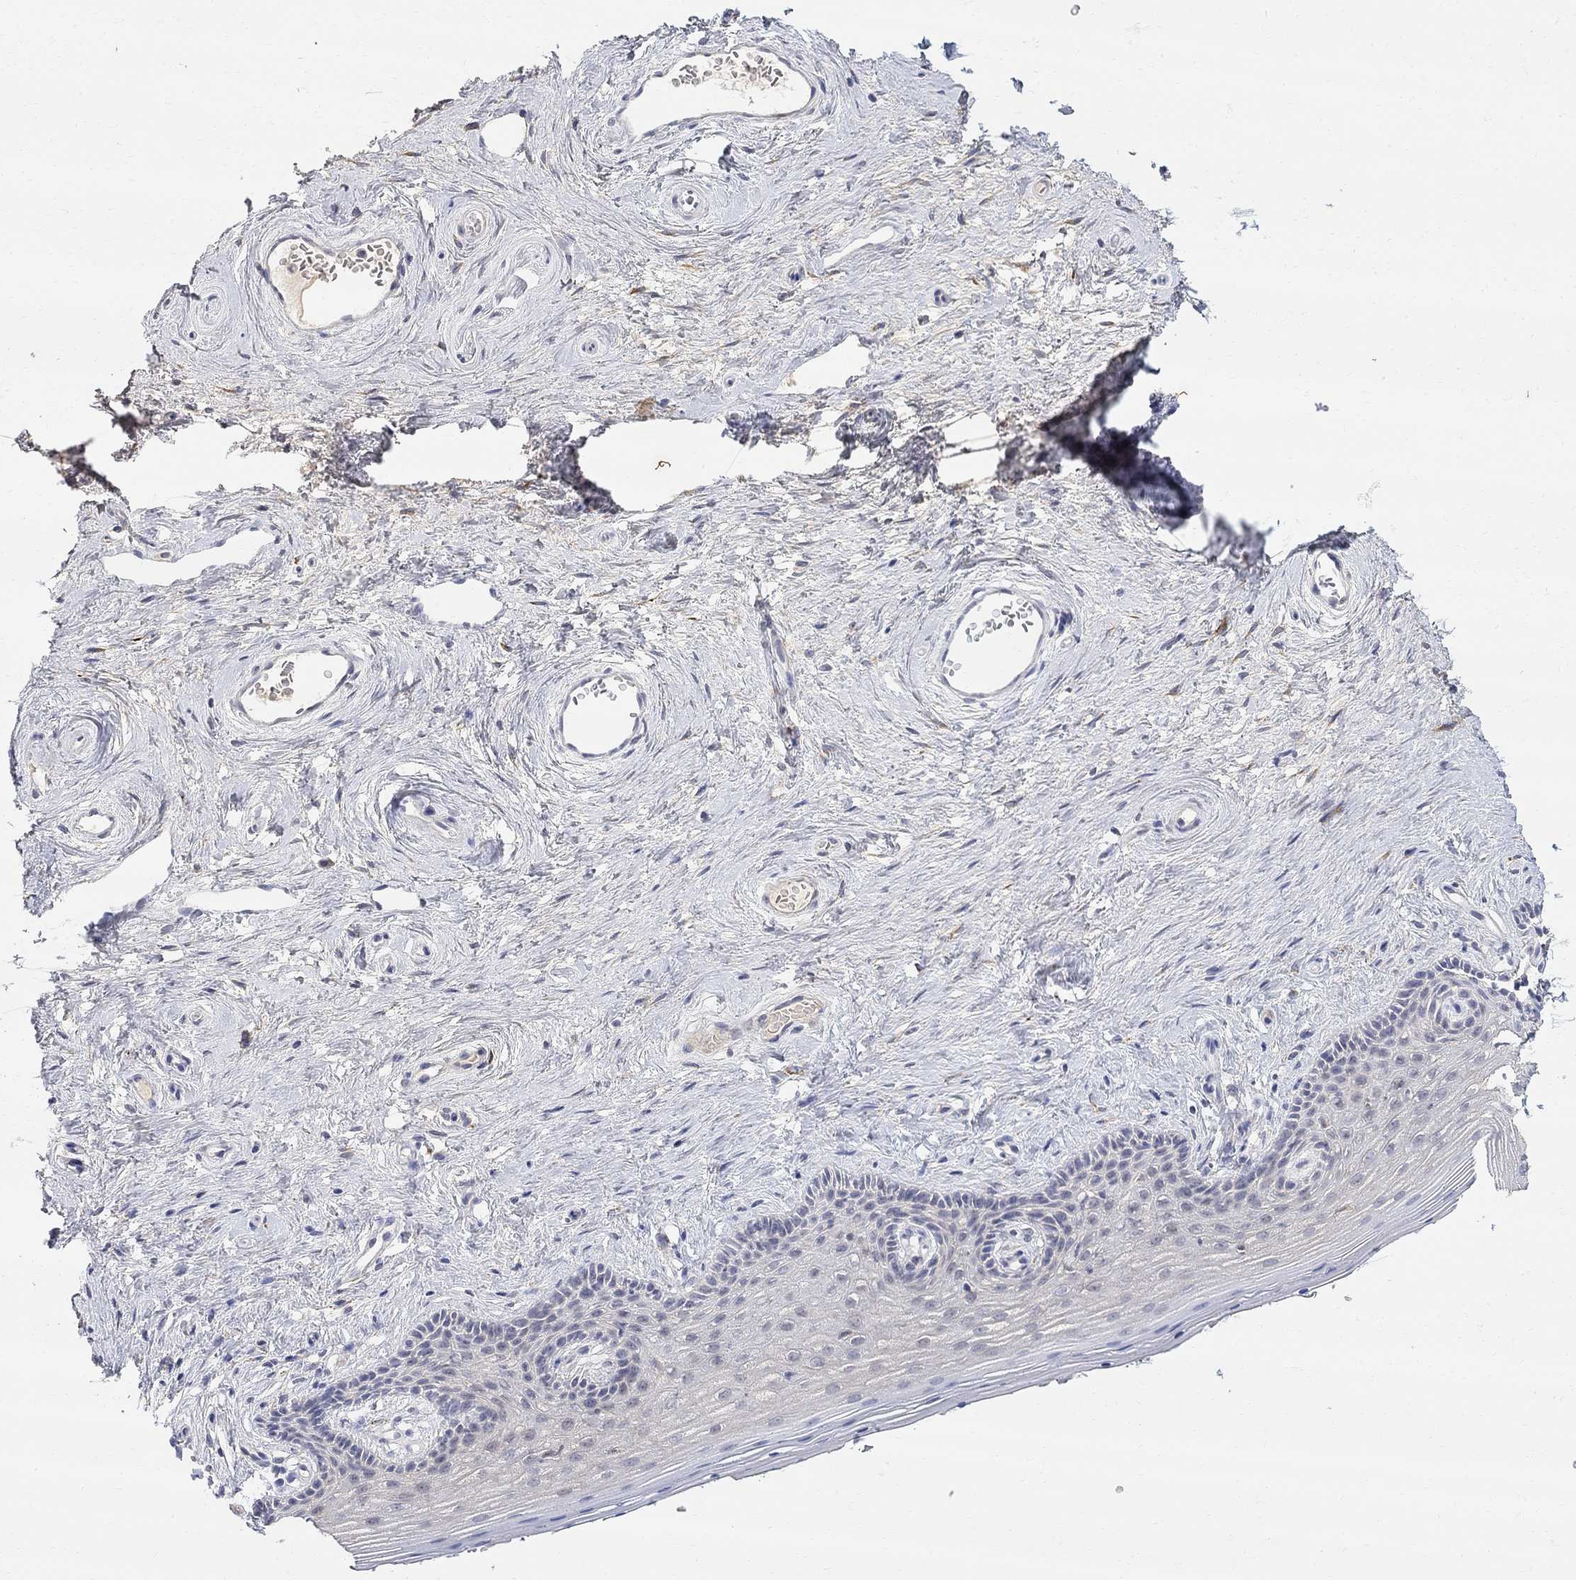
{"staining": {"intensity": "negative", "quantity": "none", "location": "none"}, "tissue": "vagina", "cell_type": "Squamous epithelial cells", "image_type": "normal", "snomed": [{"axis": "morphology", "description": "Normal tissue, NOS"}, {"axis": "topography", "description": "Vagina"}], "caption": "DAB immunohistochemical staining of benign human vagina shows no significant positivity in squamous epithelial cells. The staining was performed using DAB (3,3'-diaminobenzidine) to visualize the protein expression in brown, while the nuclei were stained in blue with hematoxylin (Magnification: 20x).", "gene": "FNDC5", "patient": {"sex": "female", "age": 45}}